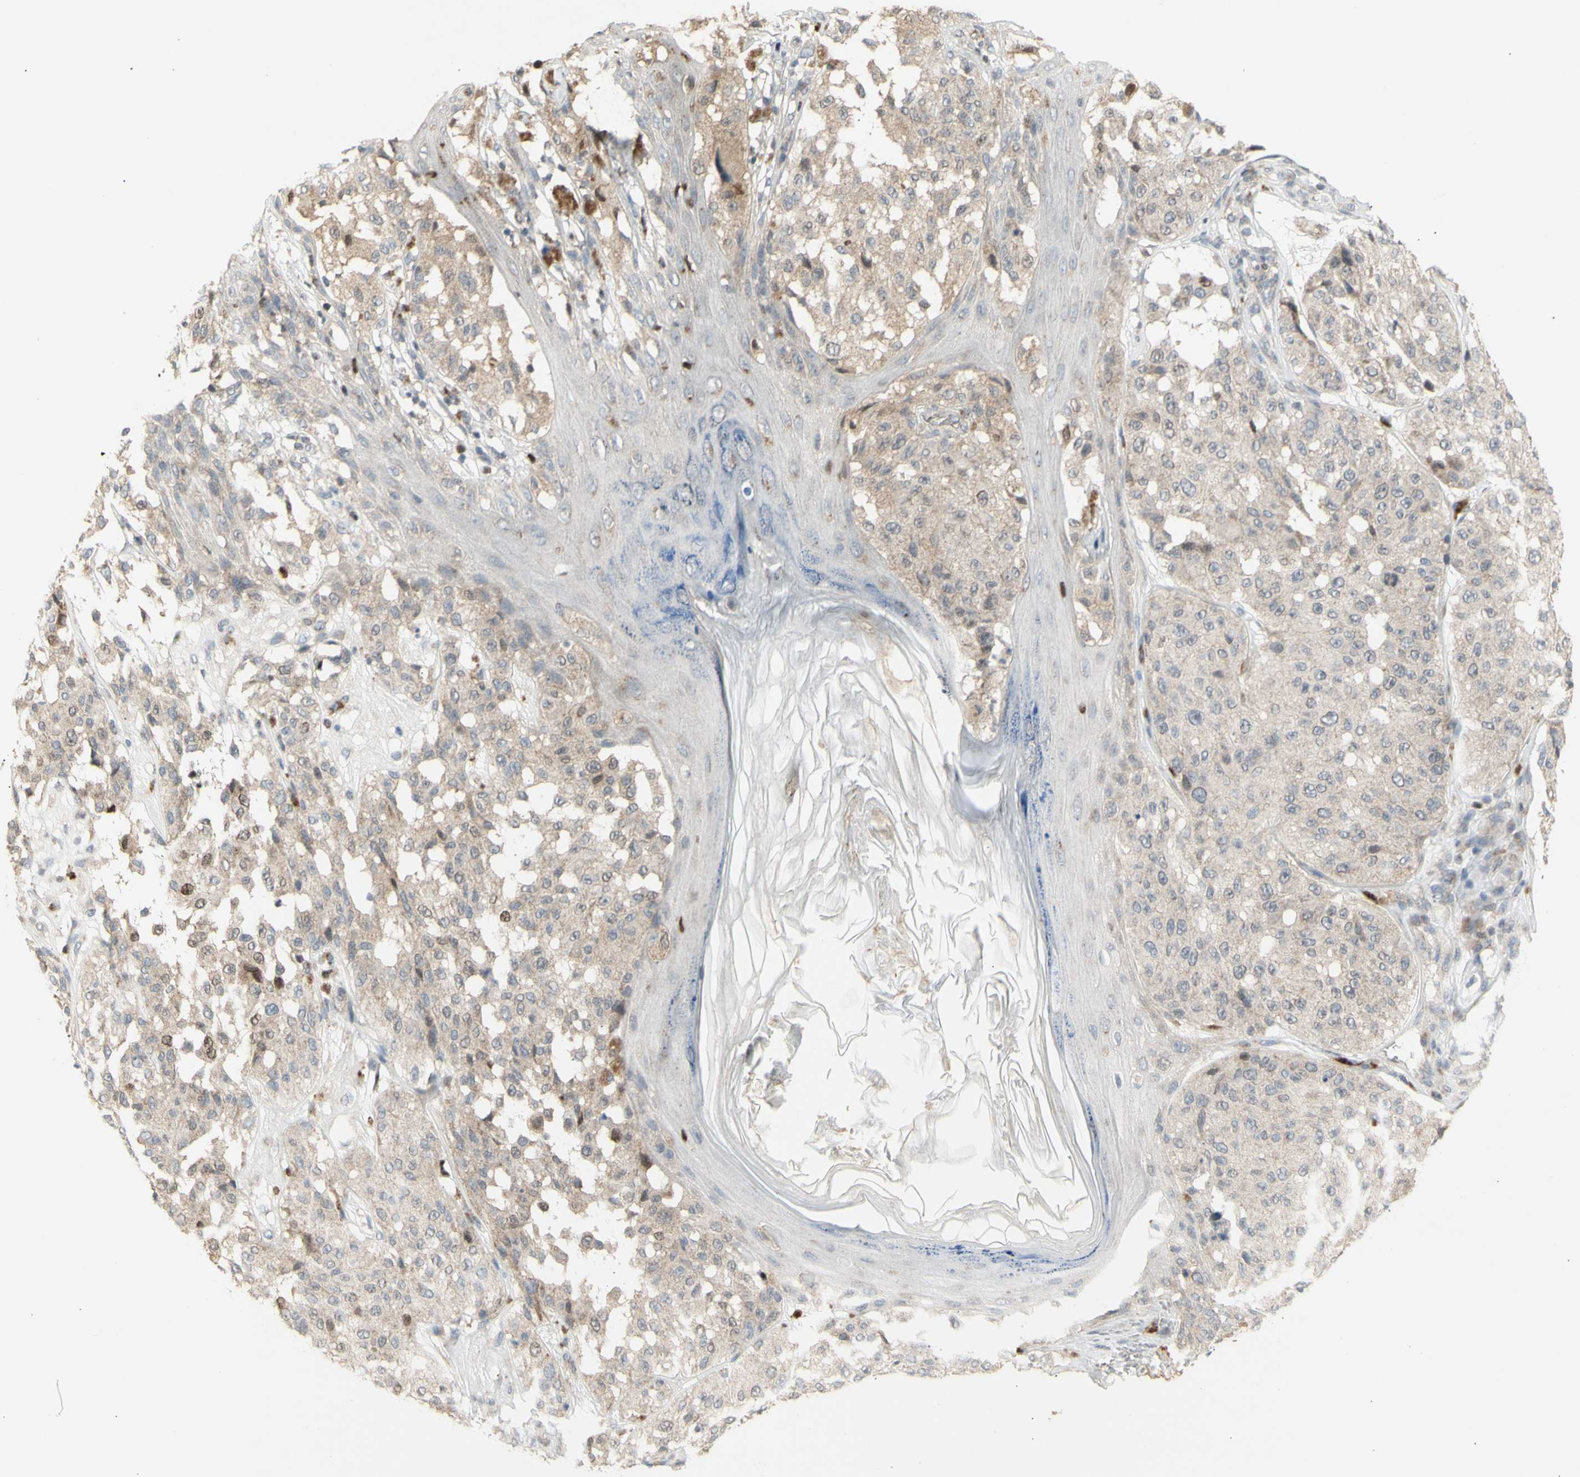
{"staining": {"intensity": "weak", "quantity": ">75%", "location": "cytoplasmic/membranous"}, "tissue": "melanoma", "cell_type": "Tumor cells", "image_type": "cancer", "snomed": [{"axis": "morphology", "description": "Malignant melanoma, NOS"}, {"axis": "topography", "description": "Skin"}], "caption": "An immunohistochemistry image of neoplastic tissue is shown. Protein staining in brown labels weak cytoplasmic/membranous positivity in malignant melanoma within tumor cells. (brown staining indicates protein expression, while blue staining denotes nuclei).", "gene": "NLRP1", "patient": {"sex": "female", "age": 46}}